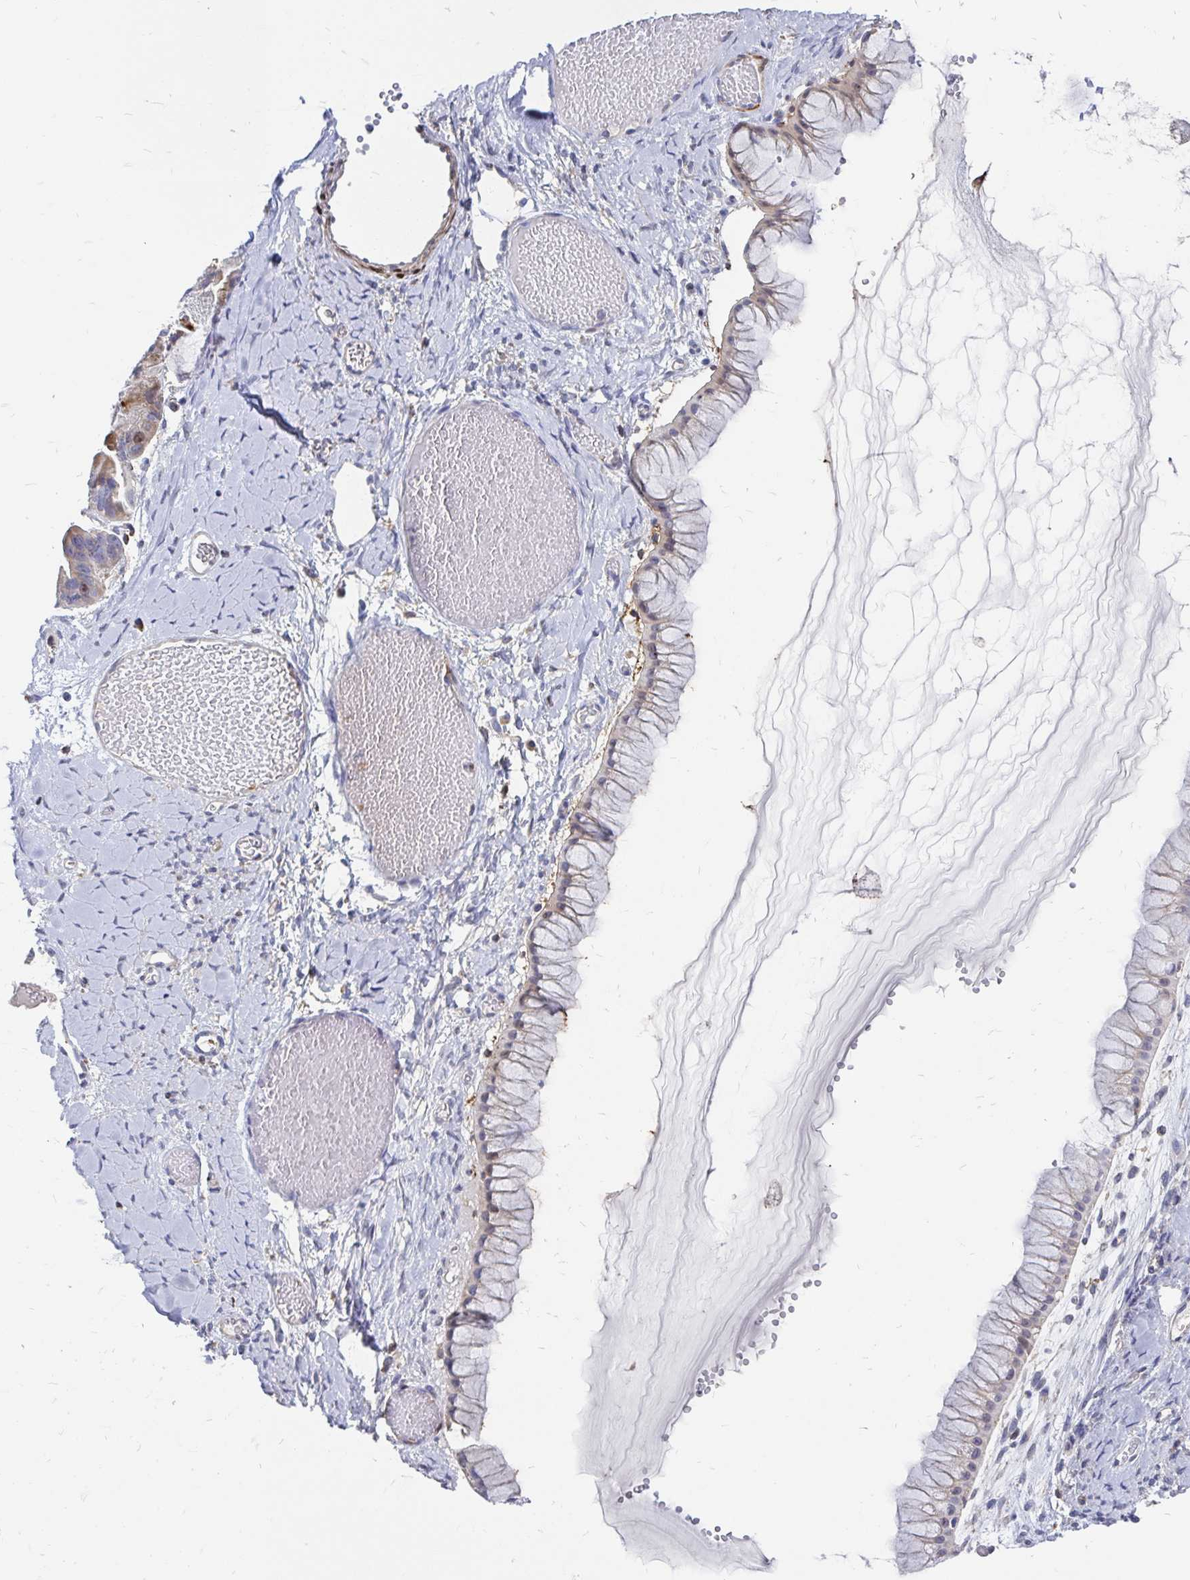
{"staining": {"intensity": "weak", "quantity": "25%-75%", "location": "cytoplasmic/membranous"}, "tissue": "ovarian cancer", "cell_type": "Tumor cells", "image_type": "cancer", "snomed": [{"axis": "morphology", "description": "Cystadenocarcinoma, mucinous, NOS"}, {"axis": "topography", "description": "Ovary"}], "caption": "This is an image of immunohistochemistry (IHC) staining of ovarian cancer, which shows weak expression in the cytoplasmic/membranous of tumor cells.", "gene": "CDKL1", "patient": {"sex": "female", "age": 61}}